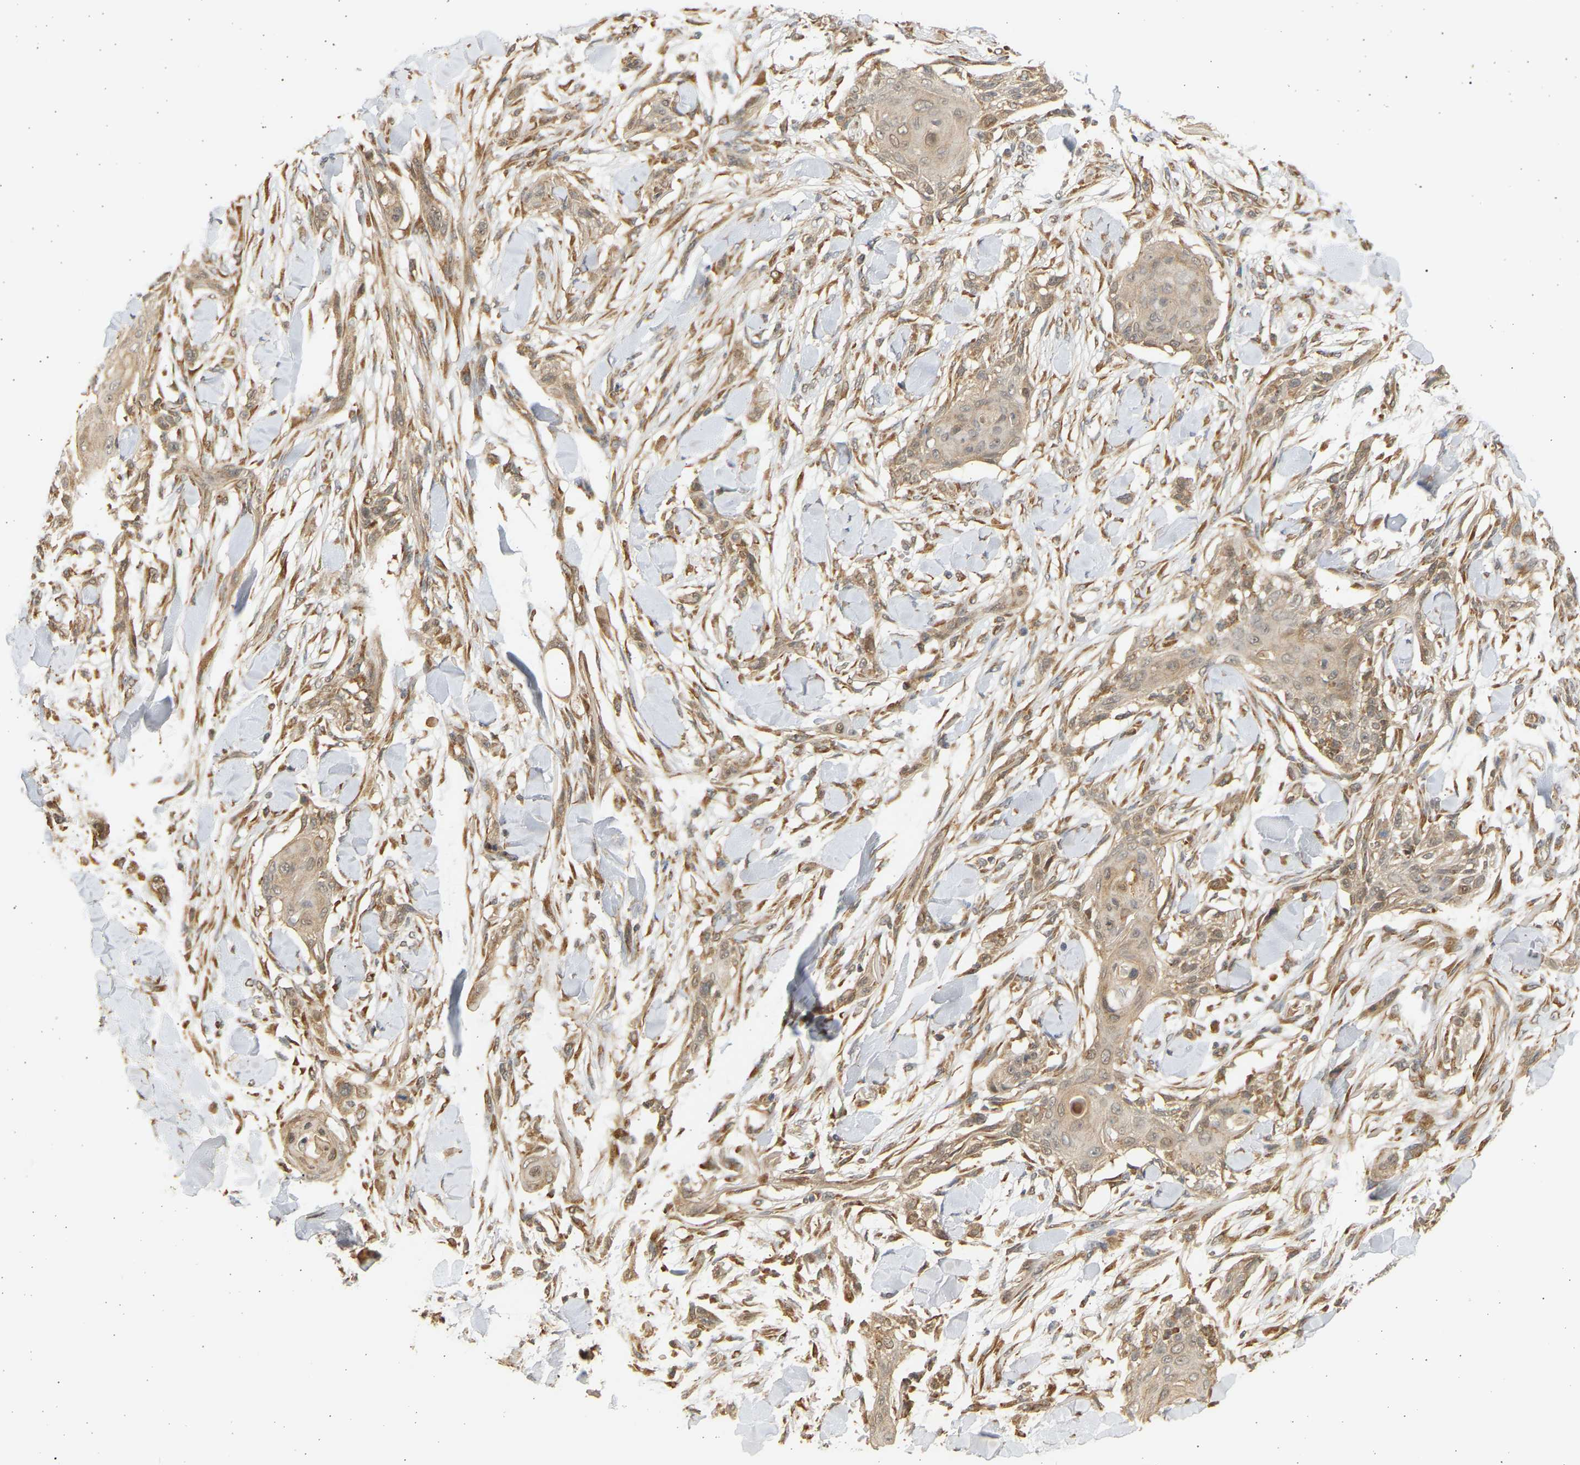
{"staining": {"intensity": "weak", "quantity": ">75%", "location": "cytoplasmic/membranous"}, "tissue": "skin cancer", "cell_type": "Tumor cells", "image_type": "cancer", "snomed": [{"axis": "morphology", "description": "Squamous cell carcinoma, NOS"}, {"axis": "topography", "description": "Skin"}], "caption": "A micrograph showing weak cytoplasmic/membranous positivity in about >75% of tumor cells in skin cancer, as visualized by brown immunohistochemical staining.", "gene": "B4GALT6", "patient": {"sex": "female", "age": 59}}